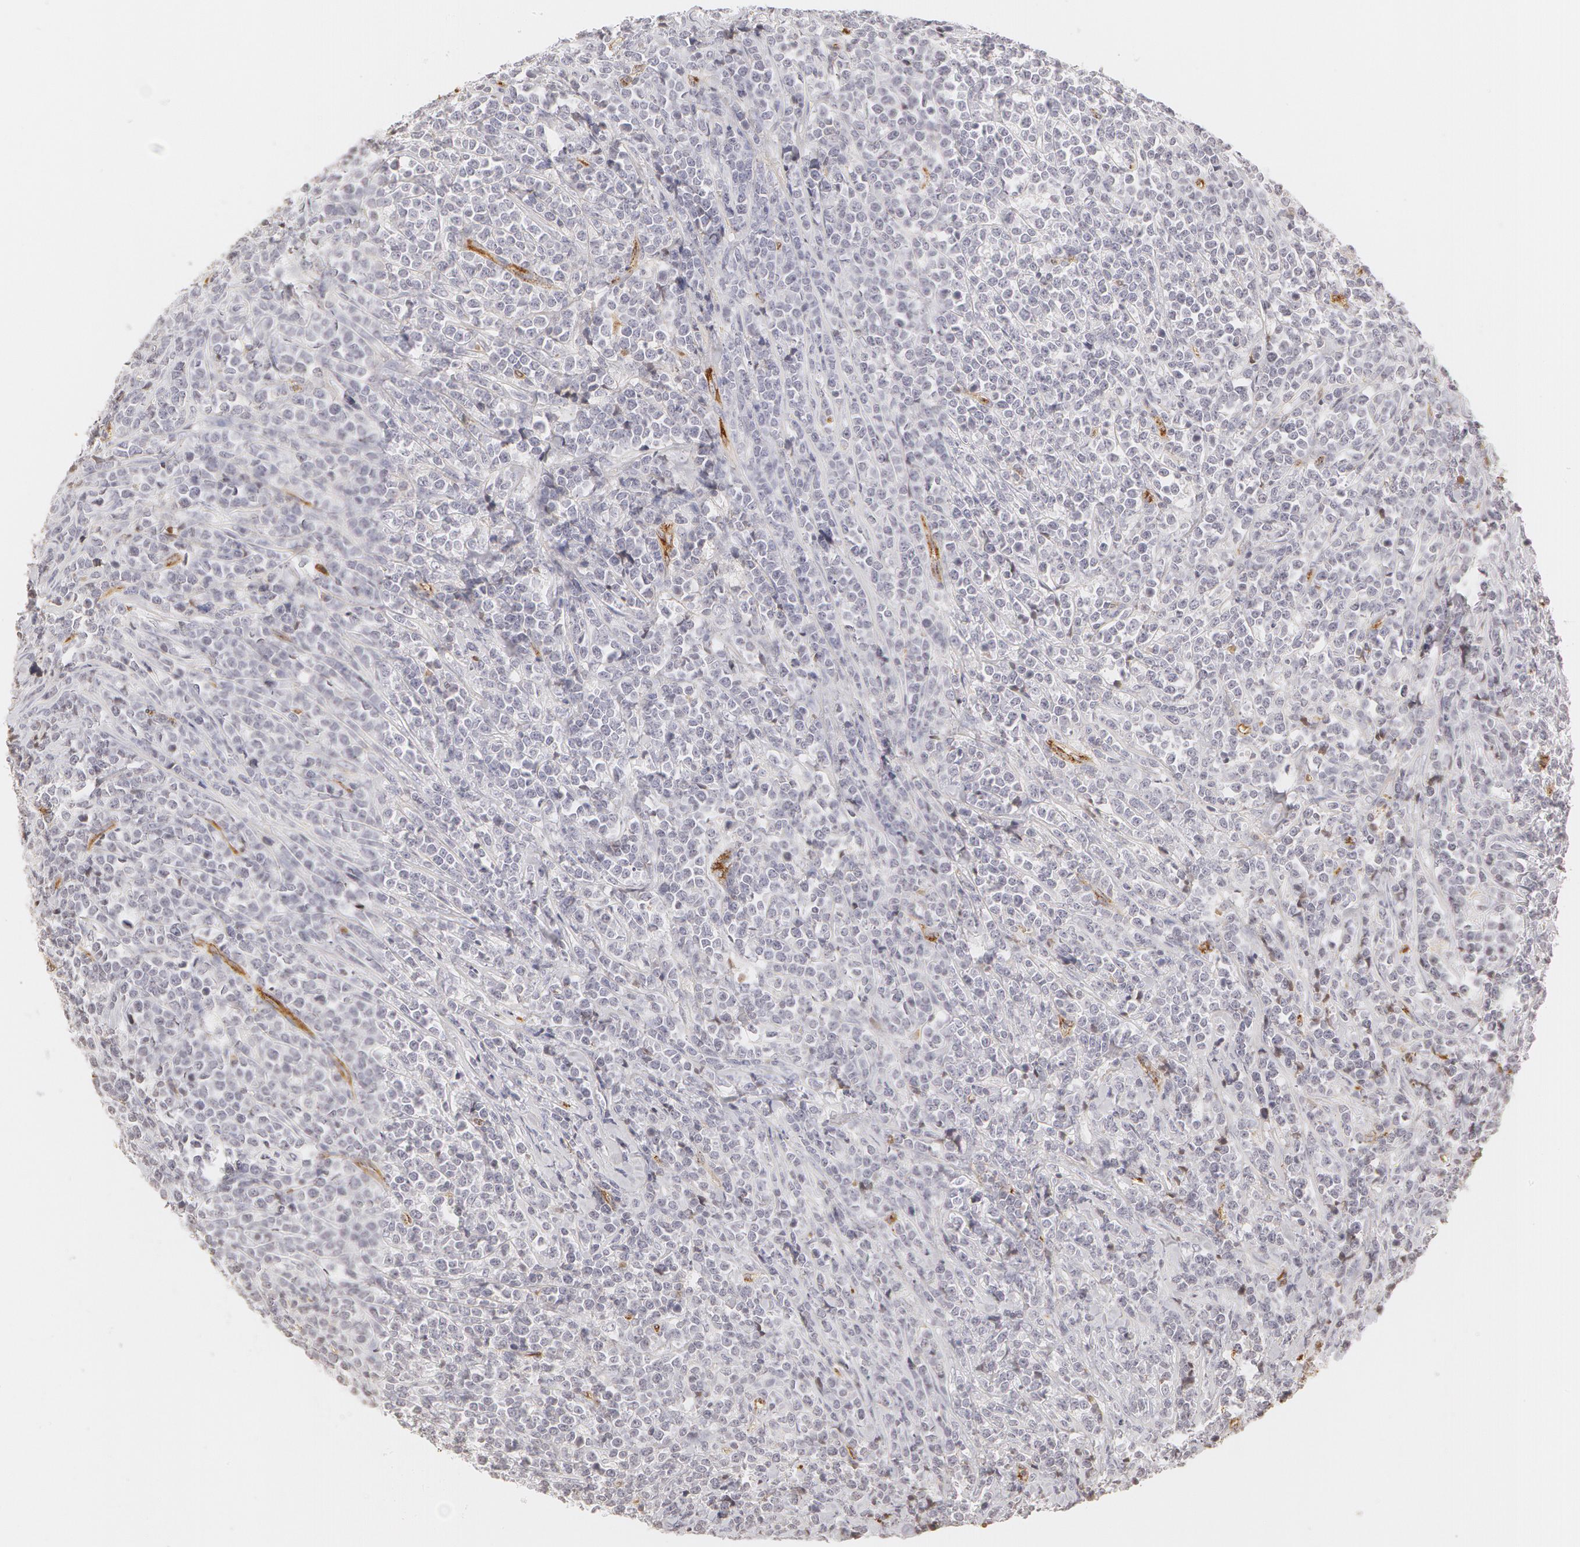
{"staining": {"intensity": "negative", "quantity": "none", "location": "none"}, "tissue": "lymphoma", "cell_type": "Tumor cells", "image_type": "cancer", "snomed": [{"axis": "morphology", "description": "Malignant lymphoma, non-Hodgkin's type, High grade"}, {"axis": "topography", "description": "Small intestine"}, {"axis": "topography", "description": "Colon"}], "caption": "This is an IHC micrograph of malignant lymphoma, non-Hodgkin's type (high-grade). There is no expression in tumor cells.", "gene": "VWF", "patient": {"sex": "male", "age": 8}}